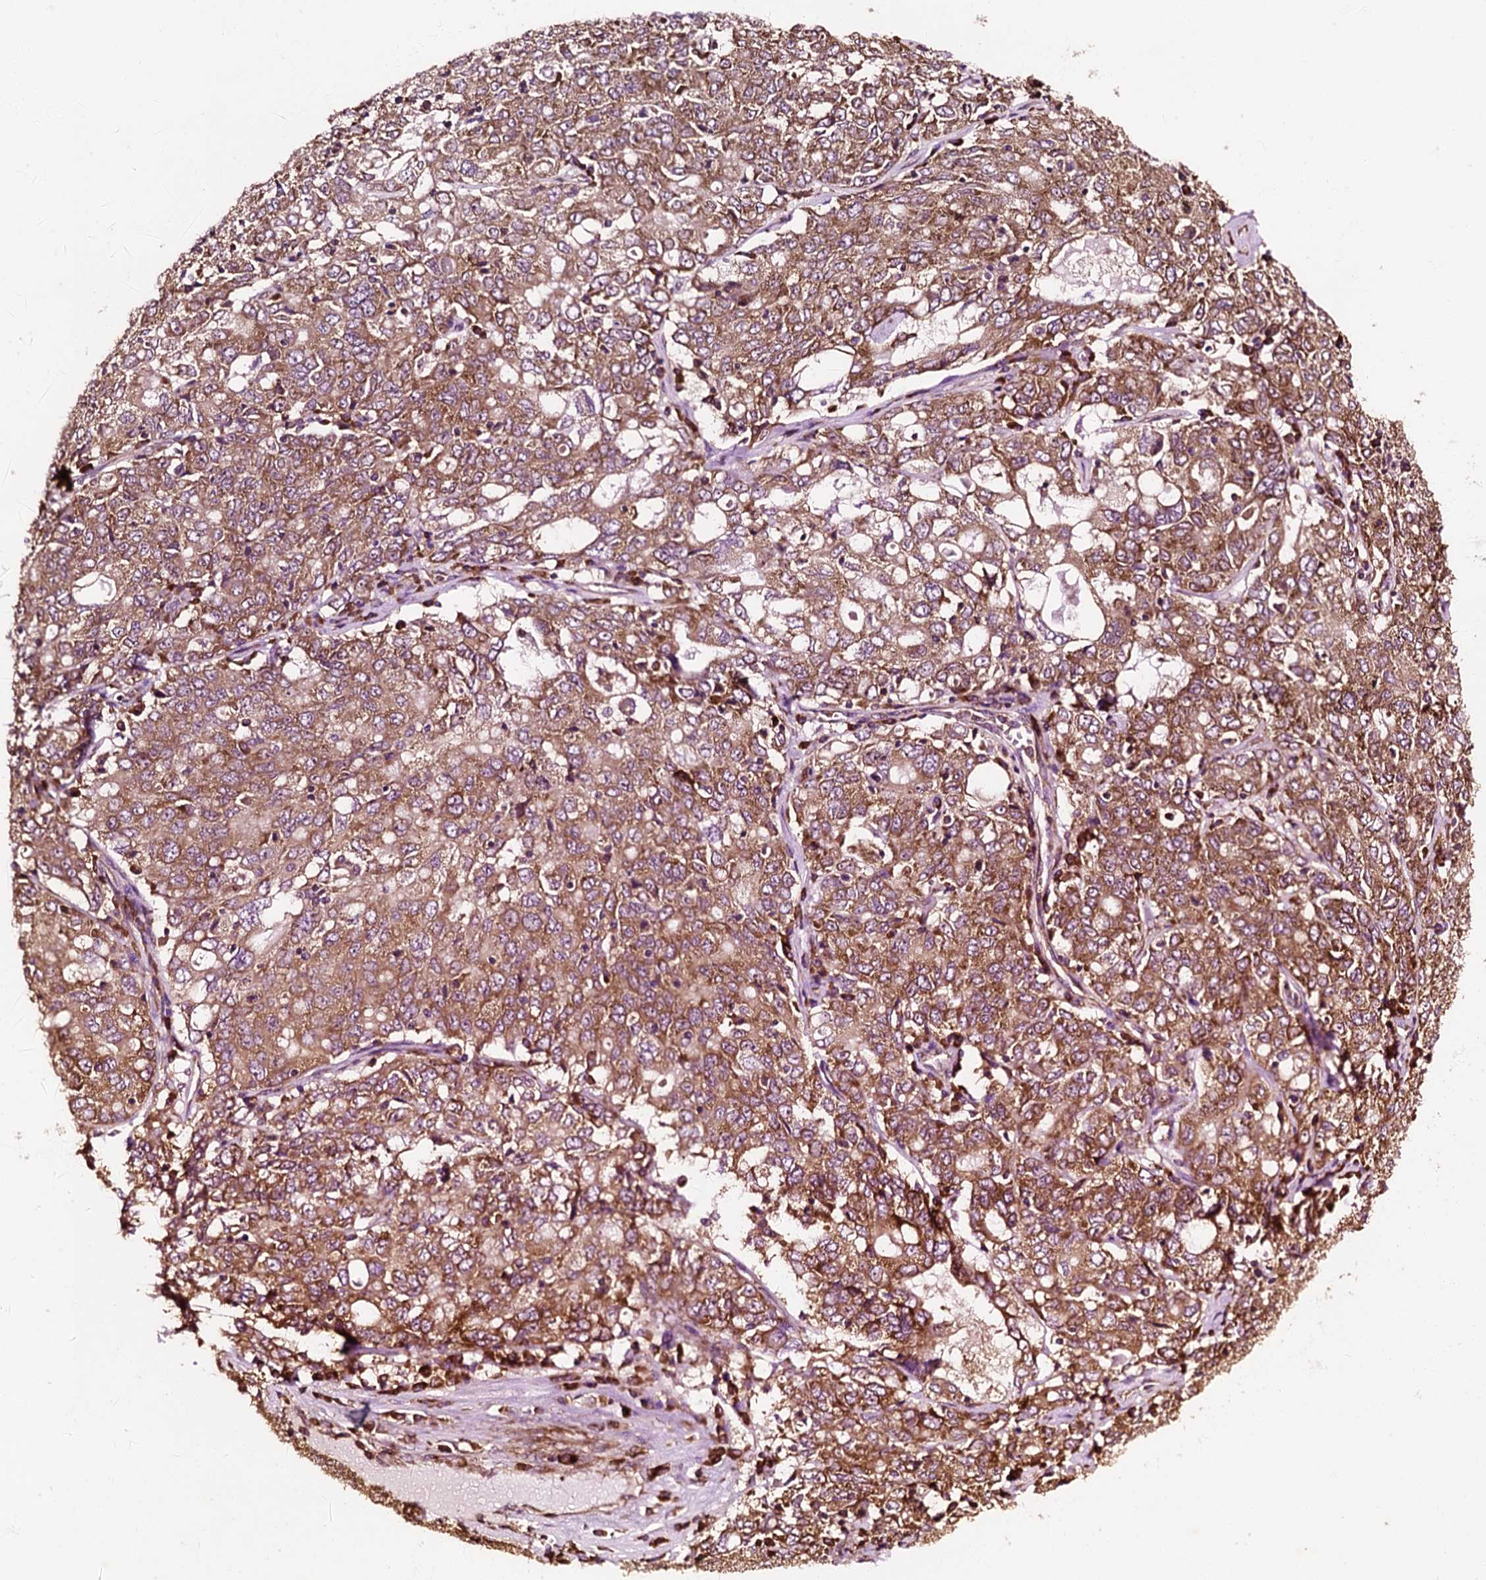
{"staining": {"intensity": "moderate", "quantity": ">75%", "location": "cytoplasmic/membranous"}, "tissue": "ovarian cancer", "cell_type": "Tumor cells", "image_type": "cancer", "snomed": [{"axis": "morphology", "description": "Carcinoma, endometroid"}, {"axis": "topography", "description": "Ovary"}], "caption": "Immunohistochemistry of ovarian endometroid carcinoma shows medium levels of moderate cytoplasmic/membranous positivity in approximately >75% of tumor cells.", "gene": "ATP2C1", "patient": {"sex": "female", "age": 62}}